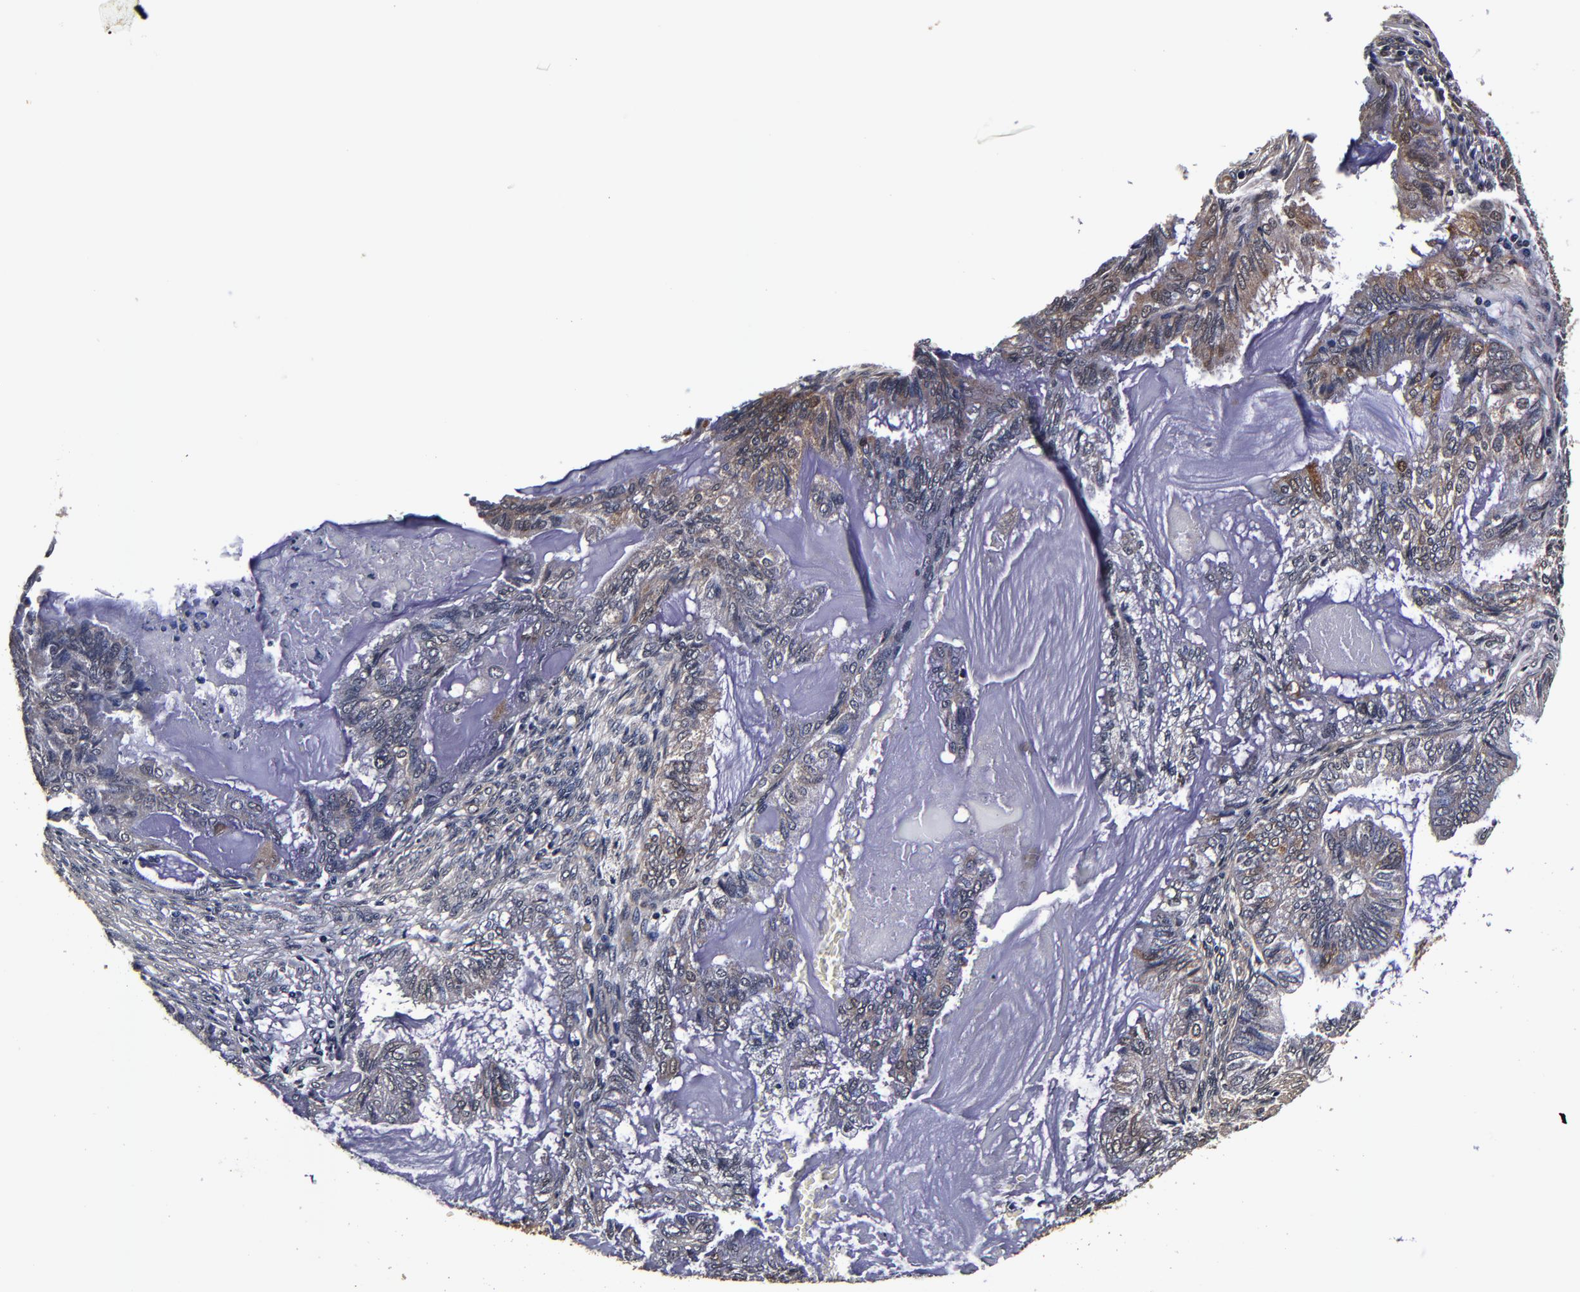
{"staining": {"intensity": "weak", "quantity": "25%-75%", "location": "cytoplasmic/membranous"}, "tissue": "endometrial cancer", "cell_type": "Tumor cells", "image_type": "cancer", "snomed": [{"axis": "morphology", "description": "Adenocarcinoma, NOS"}, {"axis": "topography", "description": "Endometrium"}], "caption": "Tumor cells show low levels of weak cytoplasmic/membranous positivity in approximately 25%-75% of cells in human endometrial cancer. The staining was performed using DAB to visualize the protein expression in brown, while the nuclei were stained in blue with hematoxylin (Magnification: 20x).", "gene": "MMP15", "patient": {"sex": "female", "age": 86}}